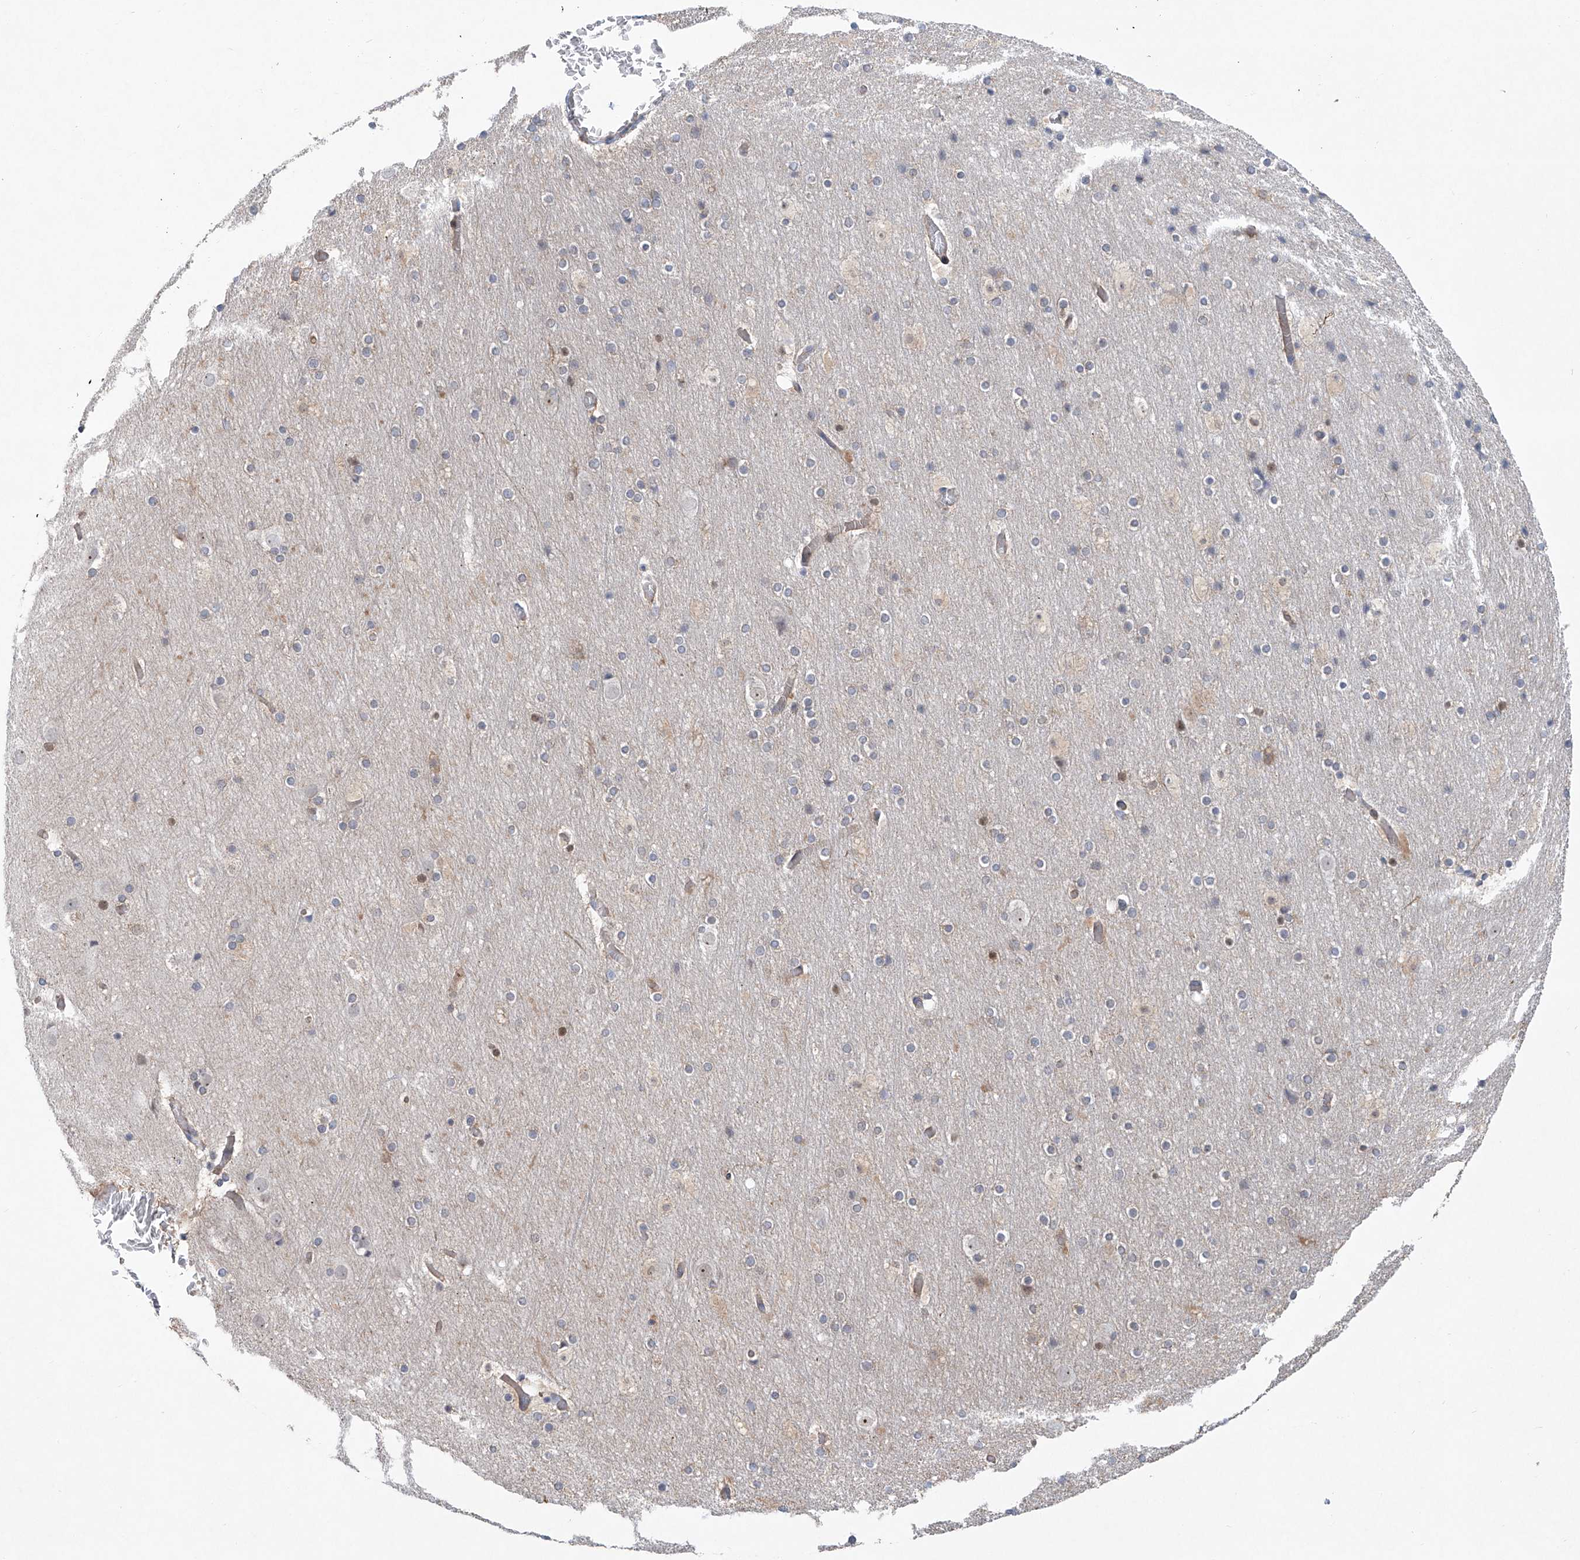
{"staining": {"intensity": "negative", "quantity": "none", "location": "none"}, "tissue": "cerebral cortex", "cell_type": "Endothelial cells", "image_type": "normal", "snomed": [{"axis": "morphology", "description": "Normal tissue, NOS"}, {"axis": "topography", "description": "Cerebral cortex"}], "caption": "This is an IHC micrograph of normal cerebral cortex. There is no expression in endothelial cells.", "gene": "KLC4", "patient": {"sex": "male", "age": 57}}